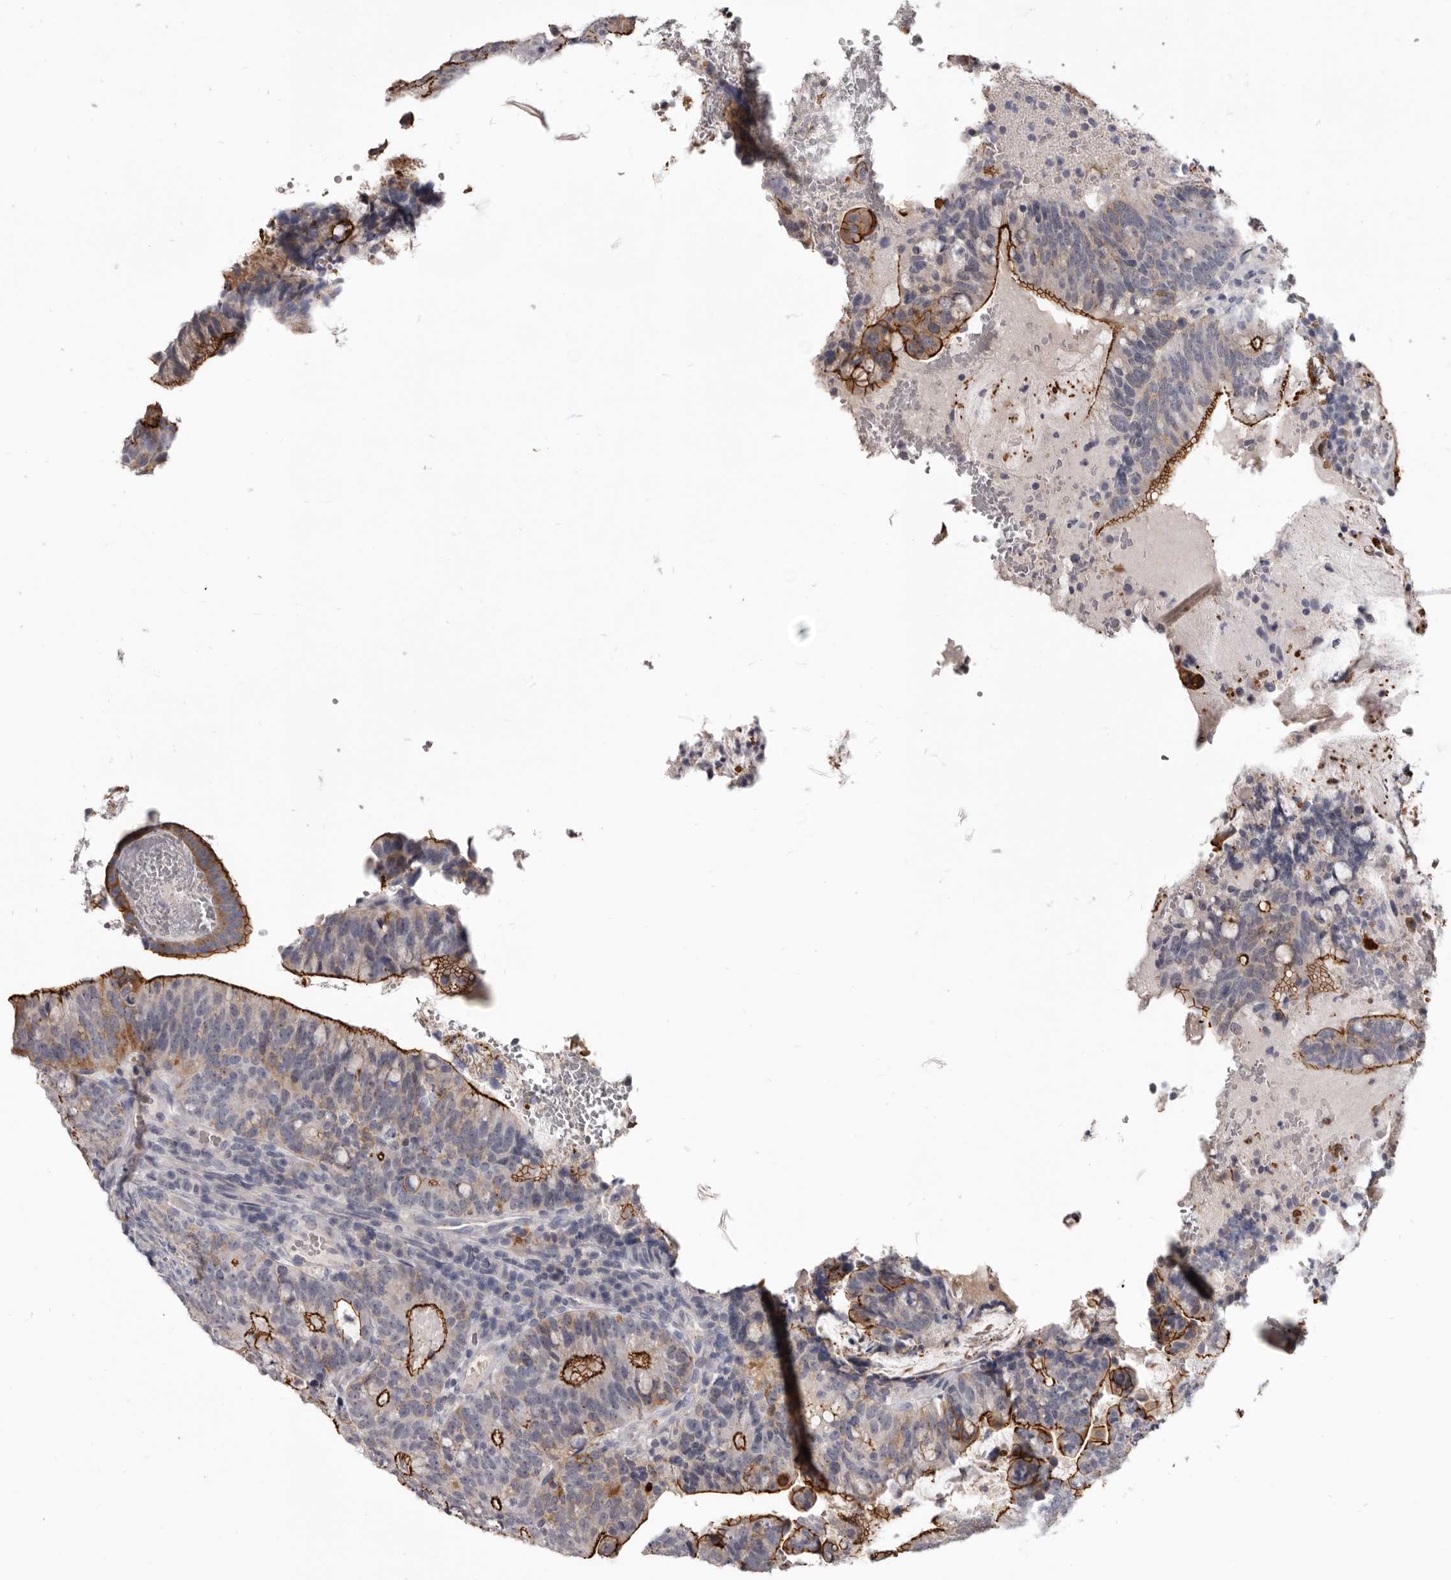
{"staining": {"intensity": "strong", "quantity": "25%-75%", "location": "cytoplasmic/membranous"}, "tissue": "colorectal cancer", "cell_type": "Tumor cells", "image_type": "cancer", "snomed": [{"axis": "morphology", "description": "Adenocarcinoma, NOS"}, {"axis": "topography", "description": "Colon"}], "caption": "Immunohistochemistry of human adenocarcinoma (colorectal) reveals high levels of strong cytoplasmic/membranous expression in approximately 25%-75% of tumor cells.", "gene": "CGN", "patient": {"sex": "female", "age": 66}}